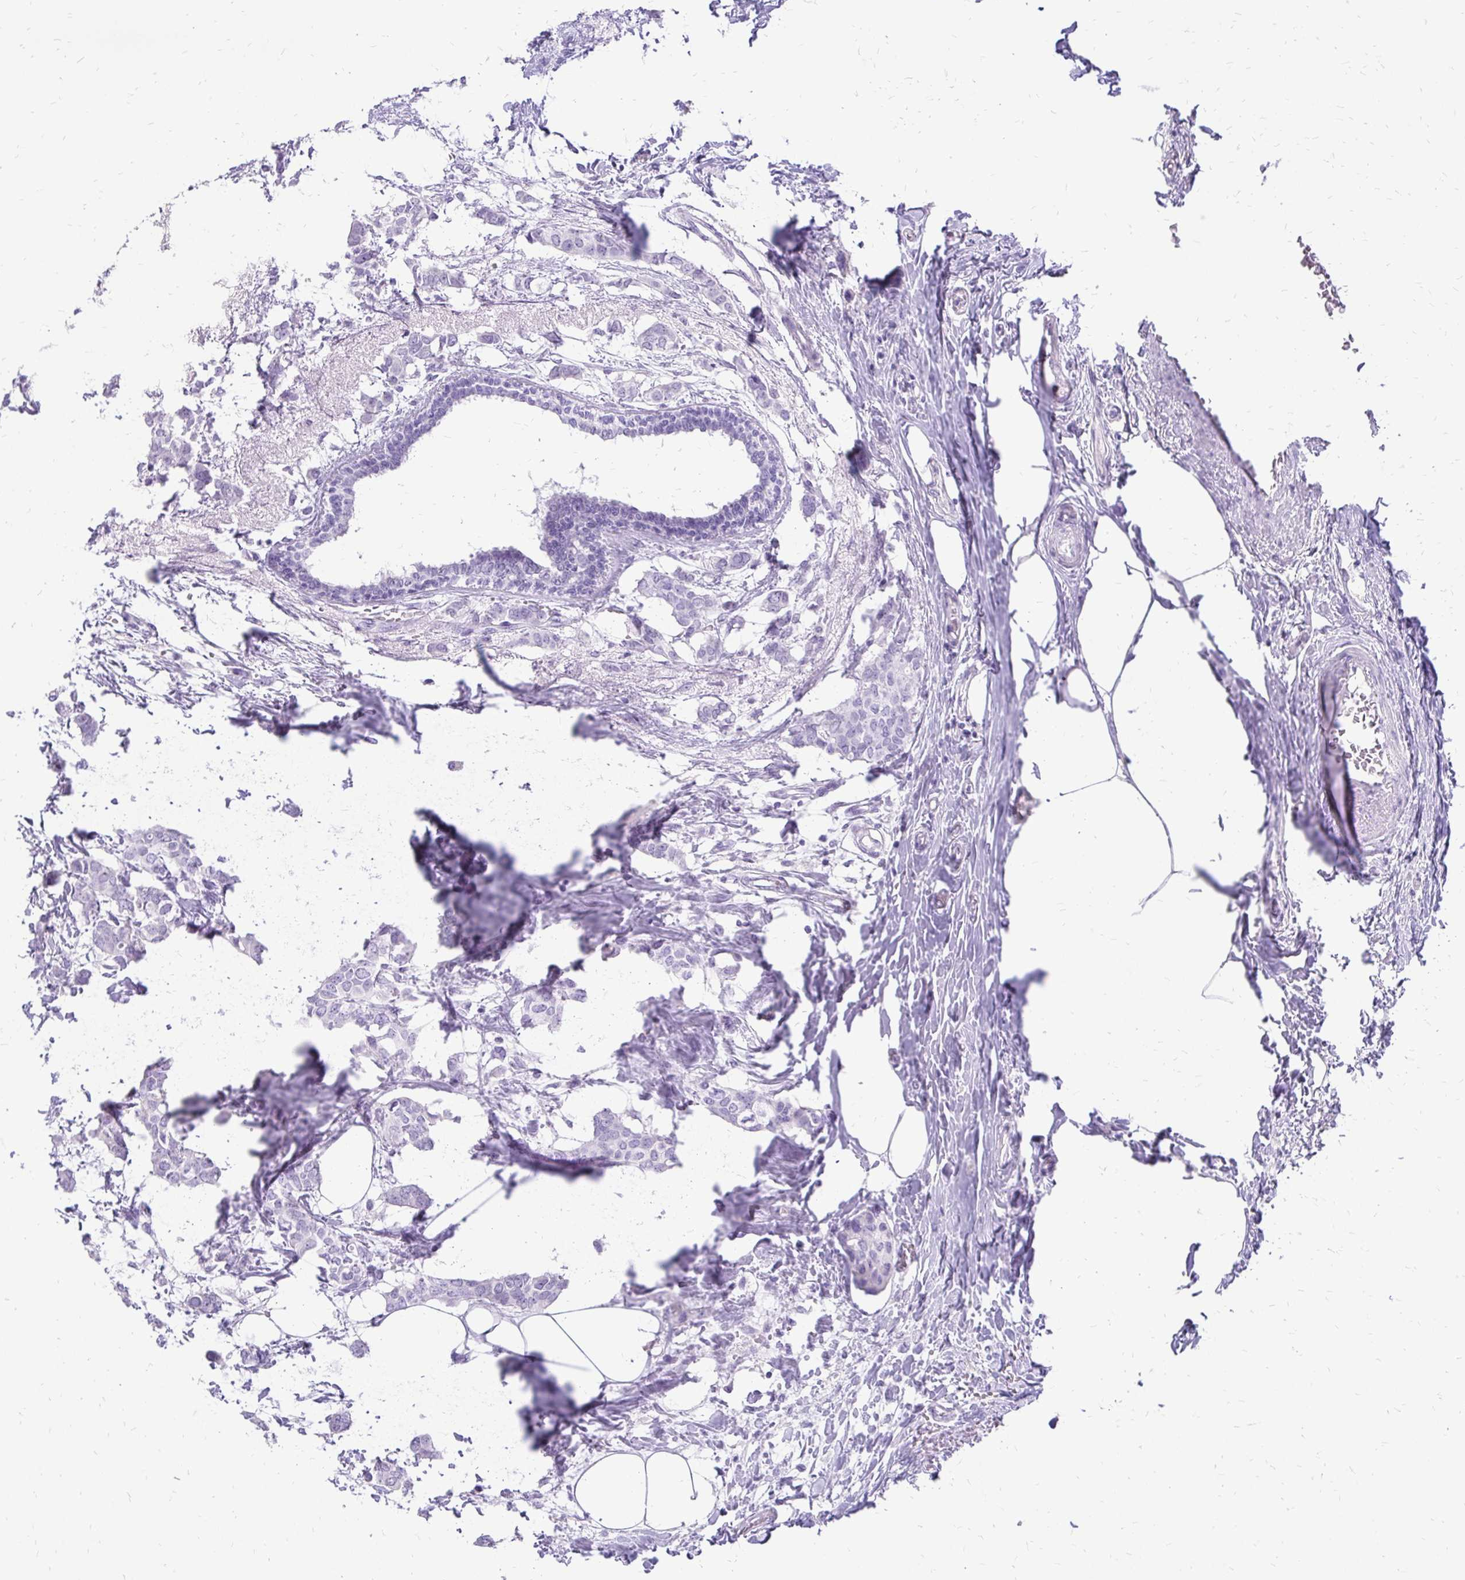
{"staining": {"intensity": "negative", "quantity": "none", "location": "none"}, "tissue": "breast cancer", "cell_type": "Tumor cells", "image_type": "cancer", "snomed": [{"axis": "morphology", "description": "Duct carcinoma"}, {"axis": "topography", "description": "Breast"}], "caption": "An IHC histopathology image of breast cancer (intraductal carcinoma) is shown. There is no staining in tumor cells of breast cancer (intraductal carcinoma).", "gene": "SLC32A1", "patient": {"sex": "female", "age": 62}}